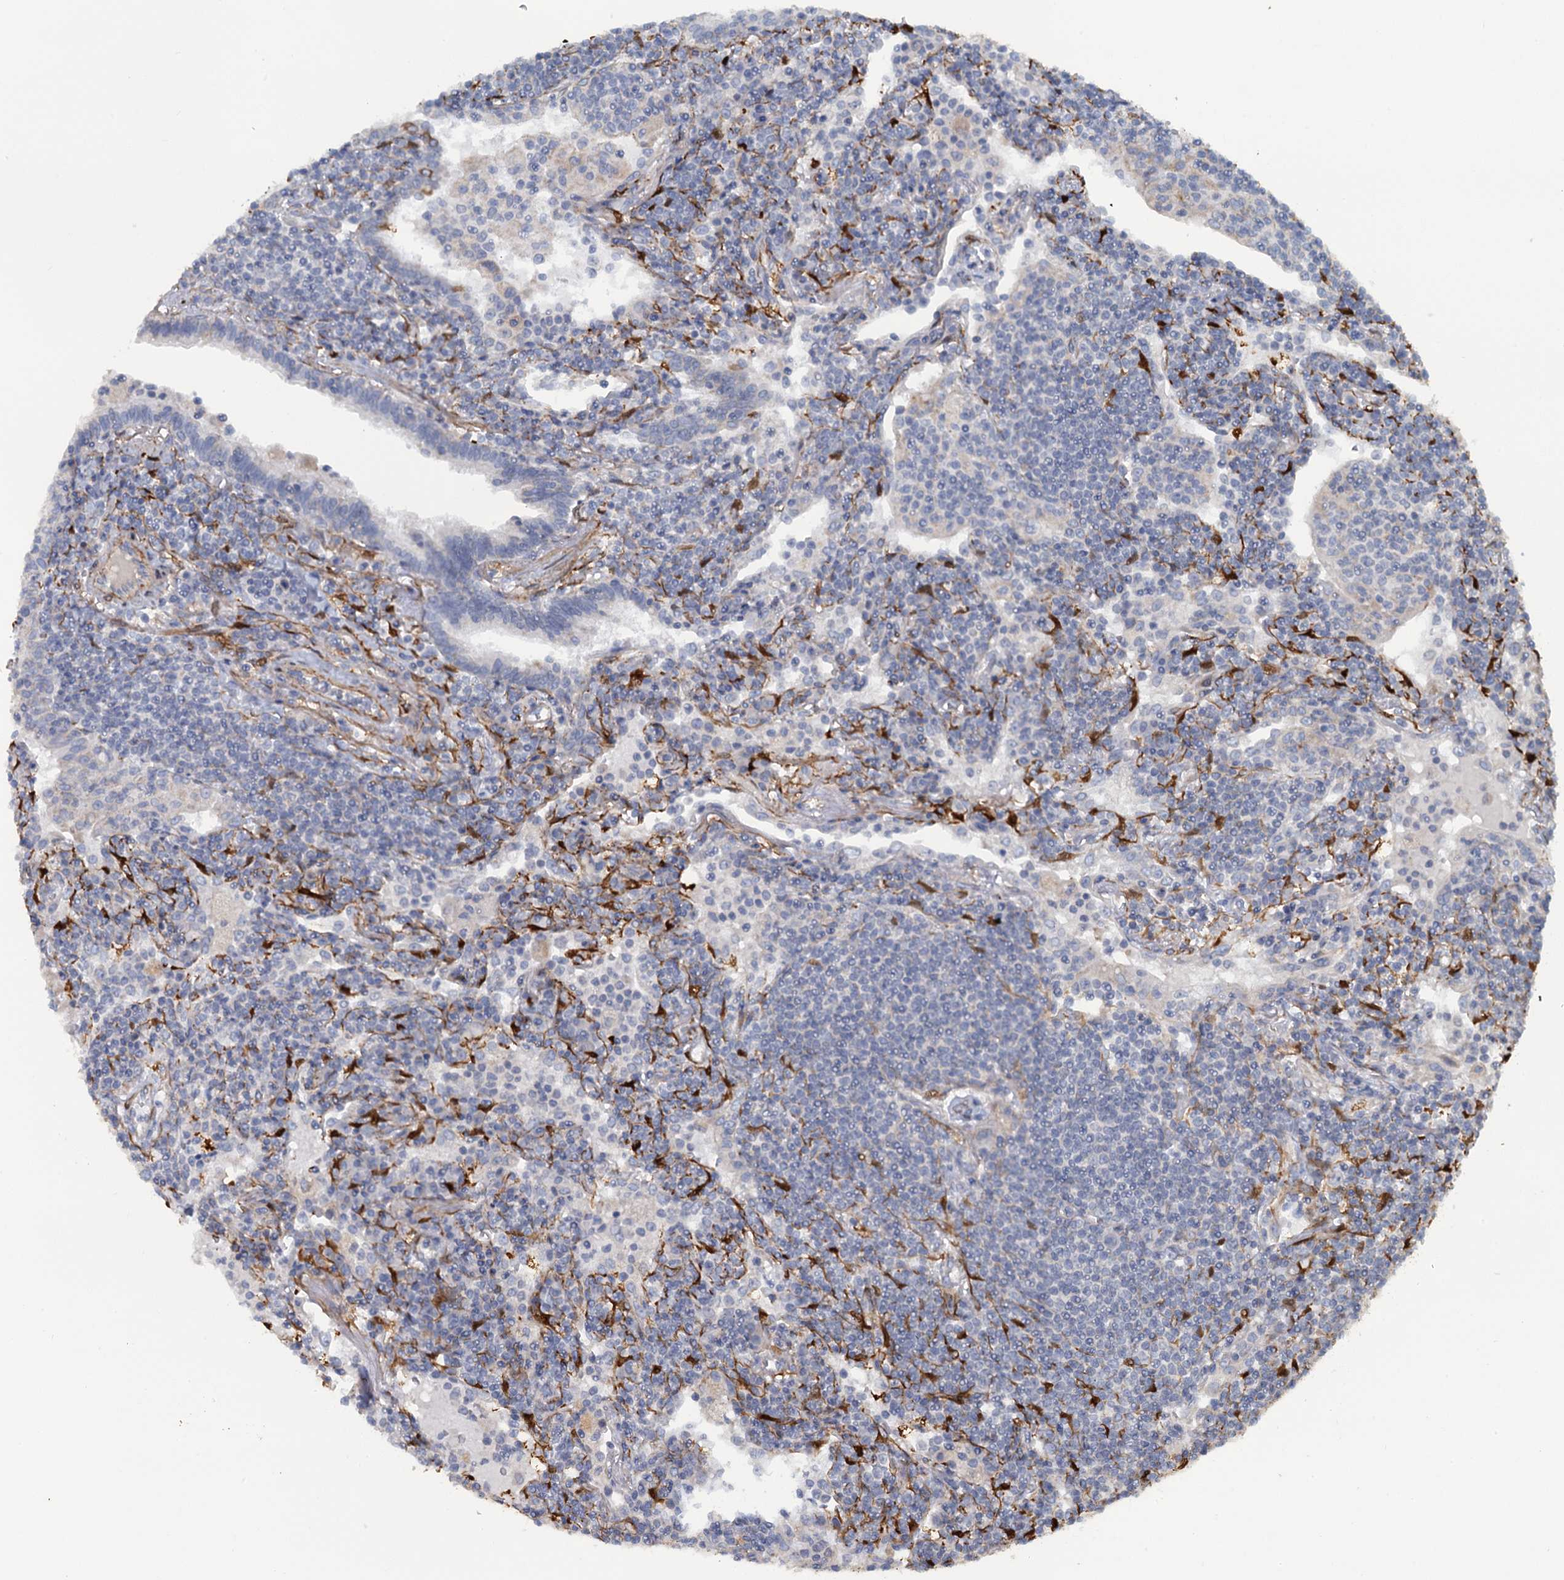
{"staining": {"intensity": "negative", "quantity": "none", "location": "none"}, "tissue": "lymphoma", "cell_type": "Tumor cells", "image_type": "cancer", "snomed": [{"axis": "morphology", "description": "Malignant lymphoma, non-Hodgkin's type, Low grade"}, {"axis": "topography", "description": "Lung"}], "caption": "An immunohistochemistry image of malignant lymphoma, non-Hodgkin's type (low-grade) is shown. There is no staining in tumor cells of malignant lymphoma, non-Hodgkin's type (low-grade).", "gene": "POGLUT3", "patient": {"sex": "female", "age": 71}}